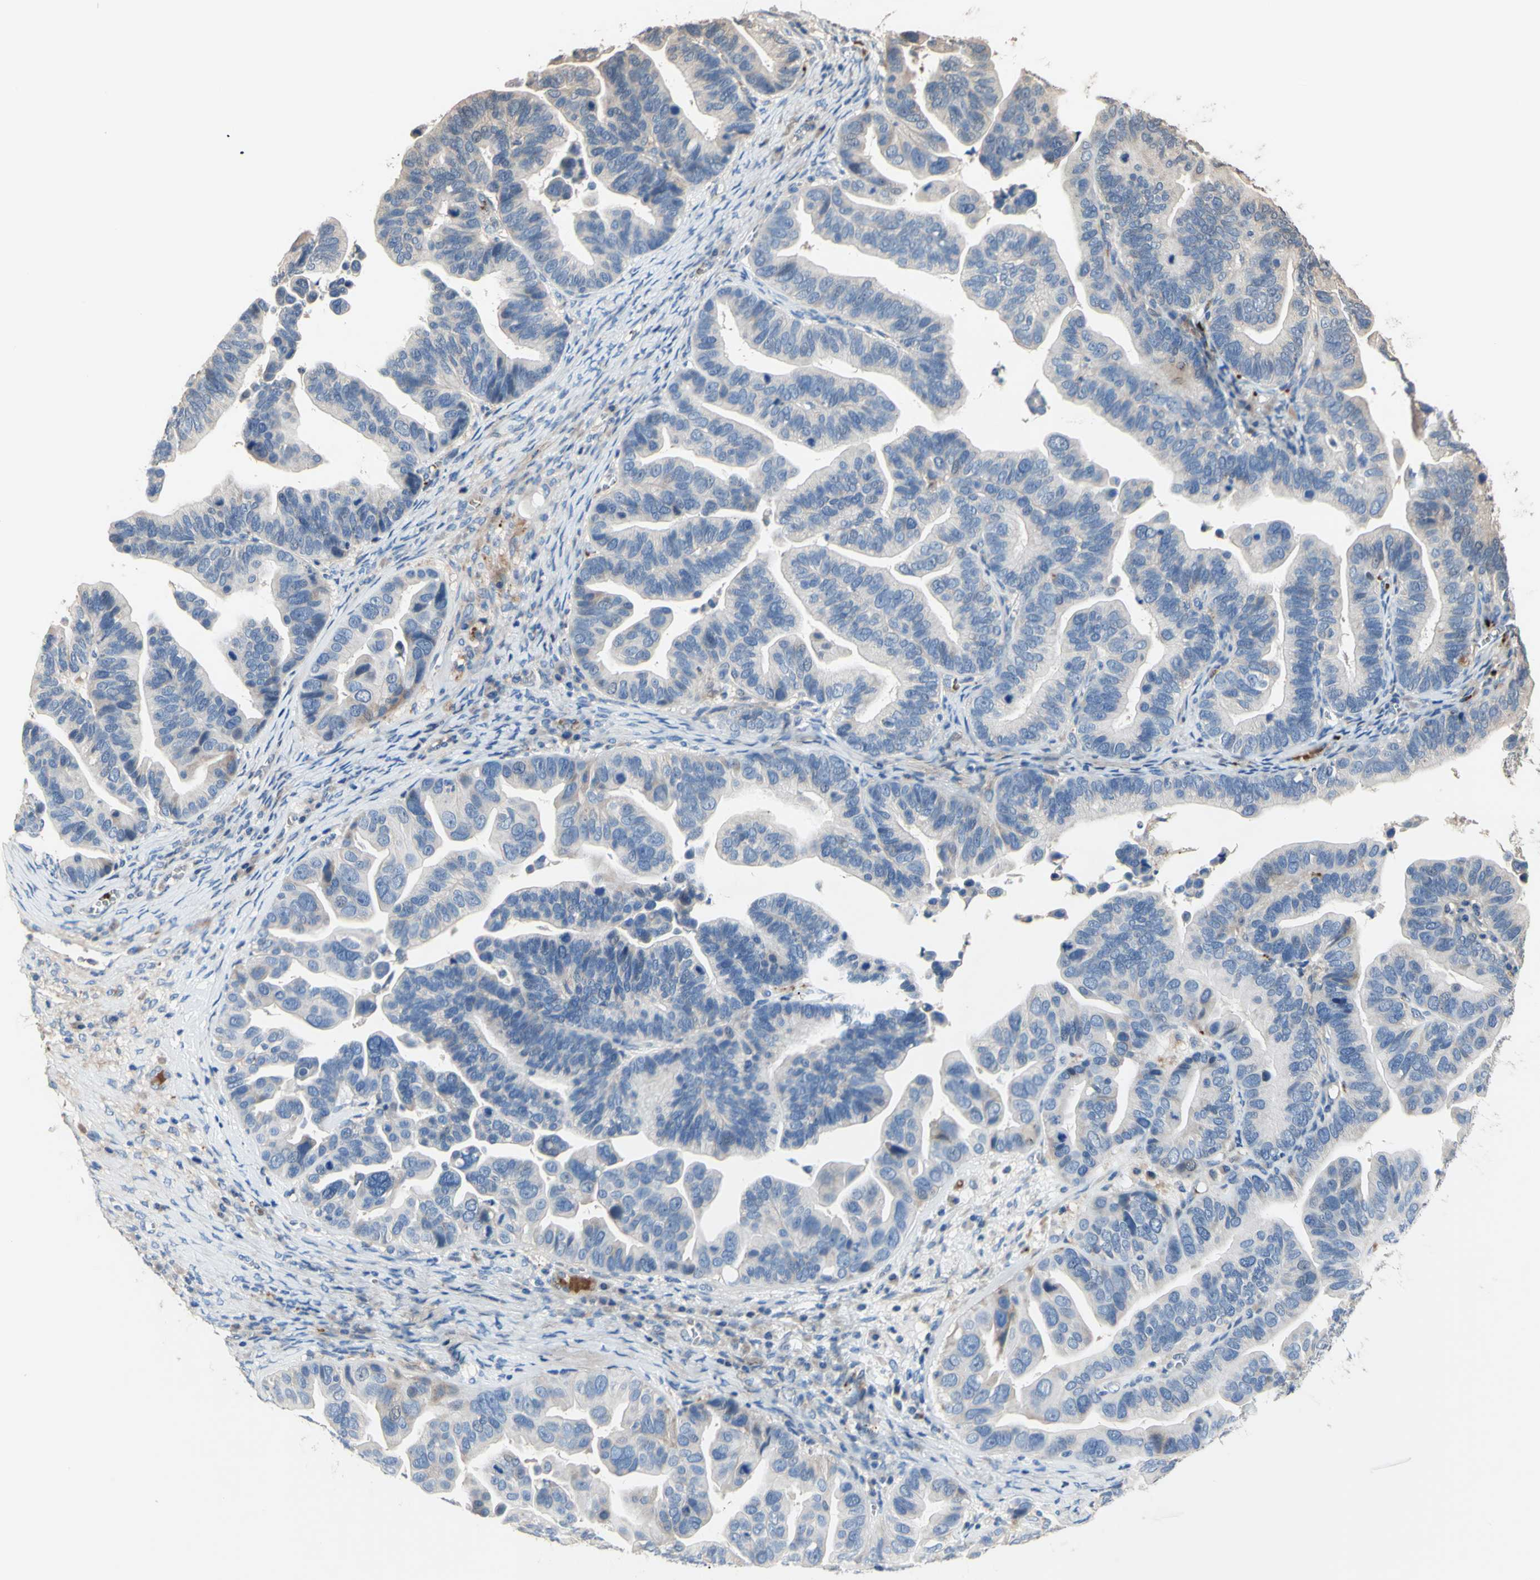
{"staining": {"intensity": "negative", "quantity": "none", "location": "none"}, "tissue": "ovarian cancer", "cell_type": "Tumor cells", "image_type": "cancer", "snomed": [{"axis": "morphology", "description": "Cystadenocarcinoma, serous, NOS"}, {"axis": "topography", "description": "Ovary"}], "caption": "Tumor cells show no significant protein positivity in ovarian cancer (serous cystadenocarcinoma).", "gene": "CDON", "patient": {"sex": "female", "age": 56}}